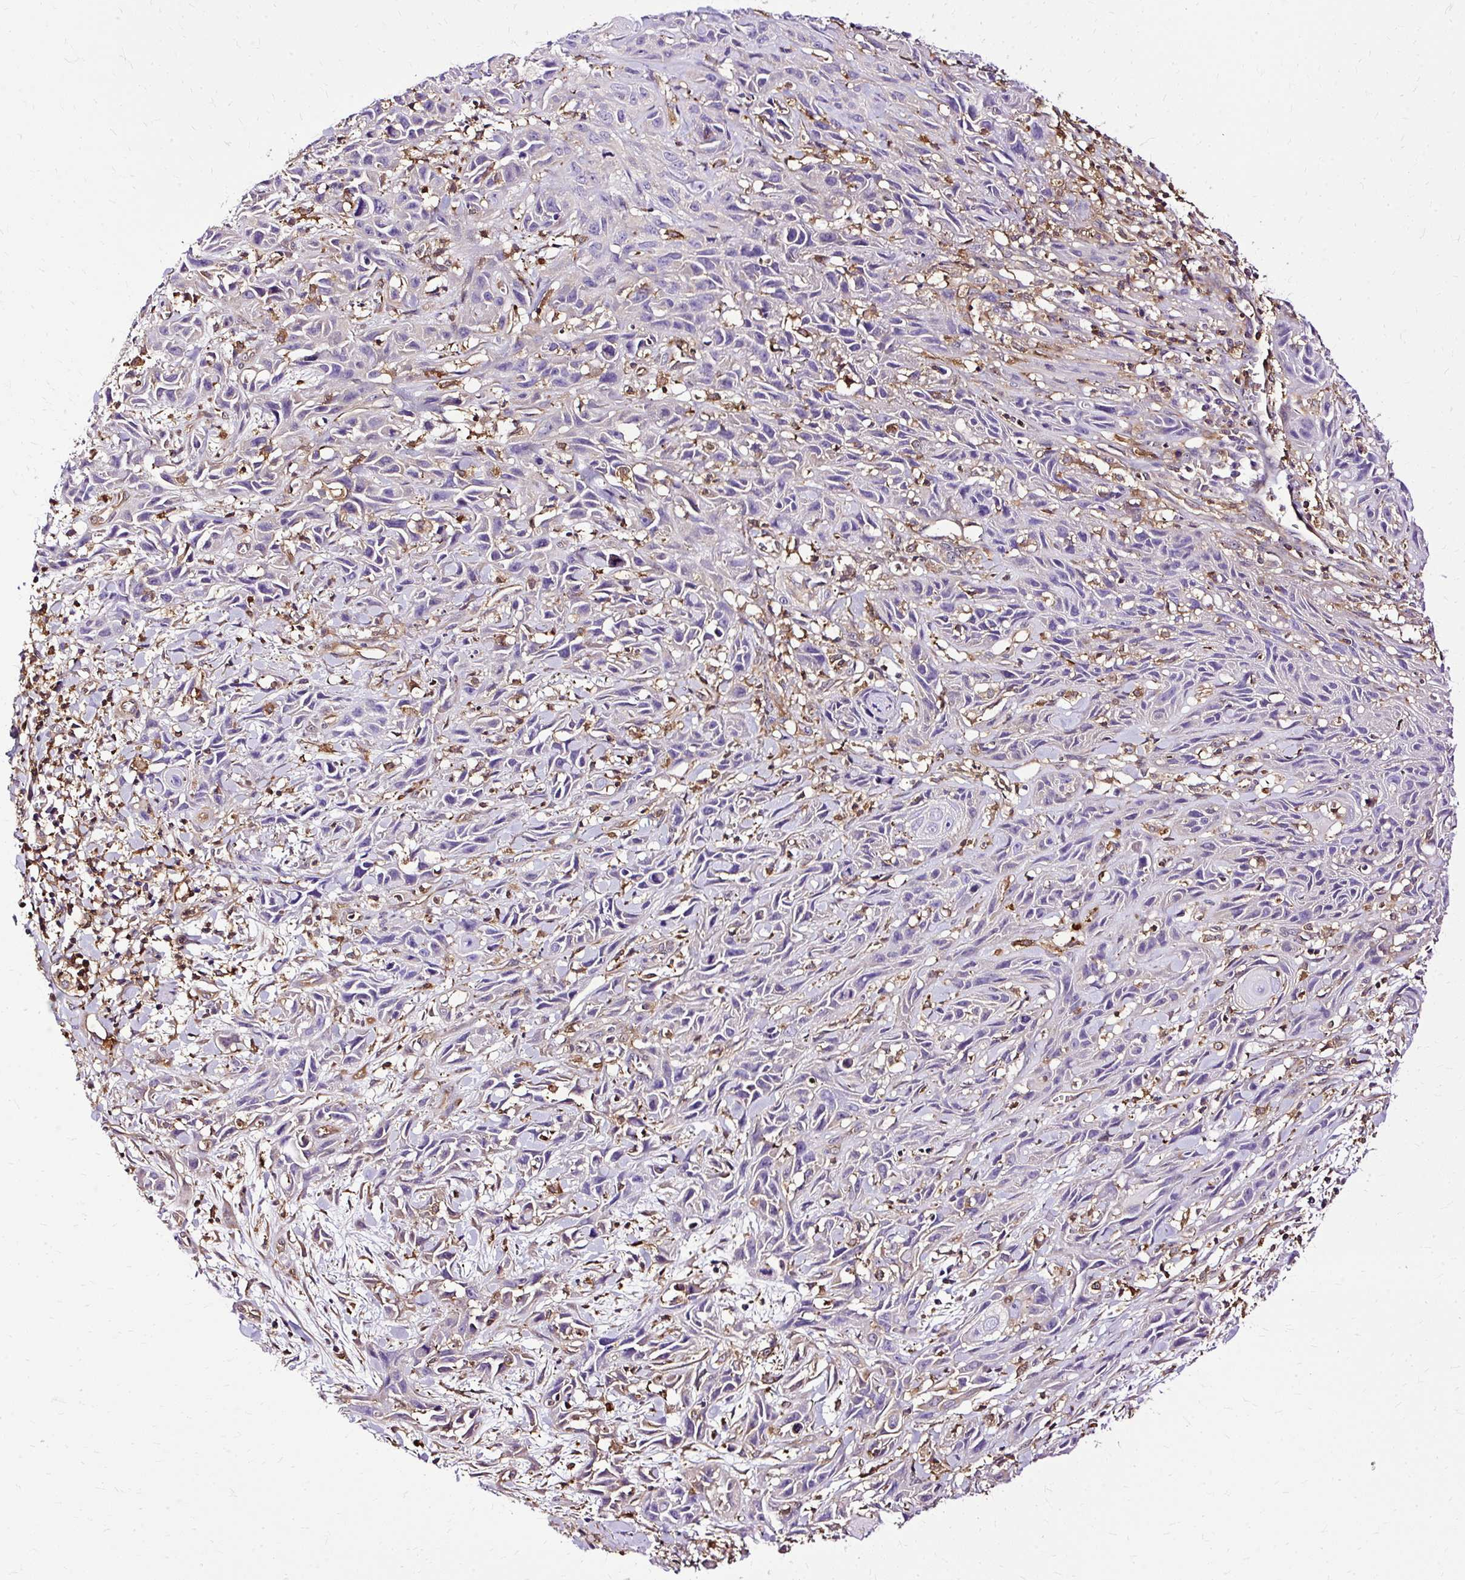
{"staining": {"intensity": "negative", "quantity": "none", "location": "none"}, "tissue": "skin cancer", "cell_type": "Tumor cells", "image_type": "cancer", "snomed": [{"axis": "morphology", "description": "Squamous cell carcinoma, NOS"}, {"axis": "topography", "description": "Skin"}, {"axis": "topography", "description": "Vulva"}], "caption": "IHC image of human skin cancer stained for a protein (brown), which reveals no expression in tumor cells. (DAB (3,3'-diaminobenzidine) IHC with hematoxylin counter stain).", "gene": "TWF2", "patient": {"sex": "female", "age": 83}}